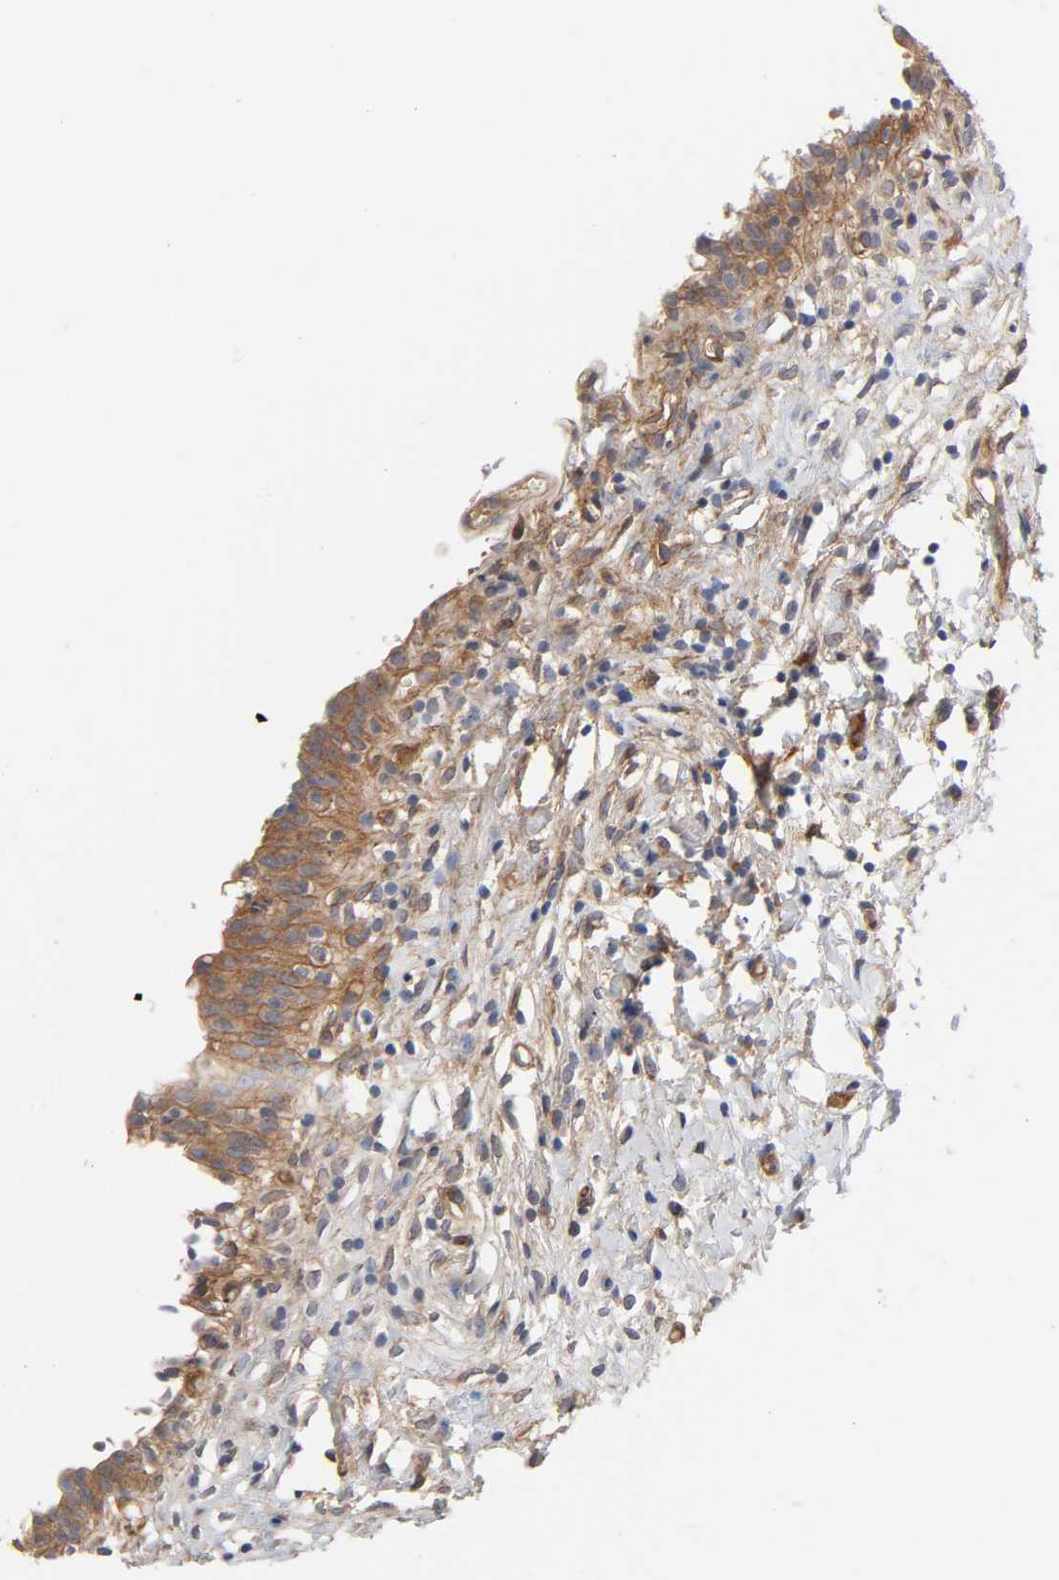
{"staining": {"intensity": "moderate", "quantity": ">75%", "location": "cytoplasmic/membranous"}, "tissue": "urinary bladder", "cell_type": "Urothelial cells", "image_type": "normal", "snomed": [{"axis": "morphology", "description": "Normal tissue, NOS"}, {"axis": "topography", "description": "Urinary bladder"}], "caption": "Immunohistochemical staining of normal urinary bladder exhibits medium levels of moderate cytoplasmic/membranous expression in approximately >75% of urothelial cells. (DAB (3,3'-diaminobenzidine) IHC with brightfield microscopy, high magnification).", "gene": "RAB13", "patient": {"sex": "female", "age": 80}}